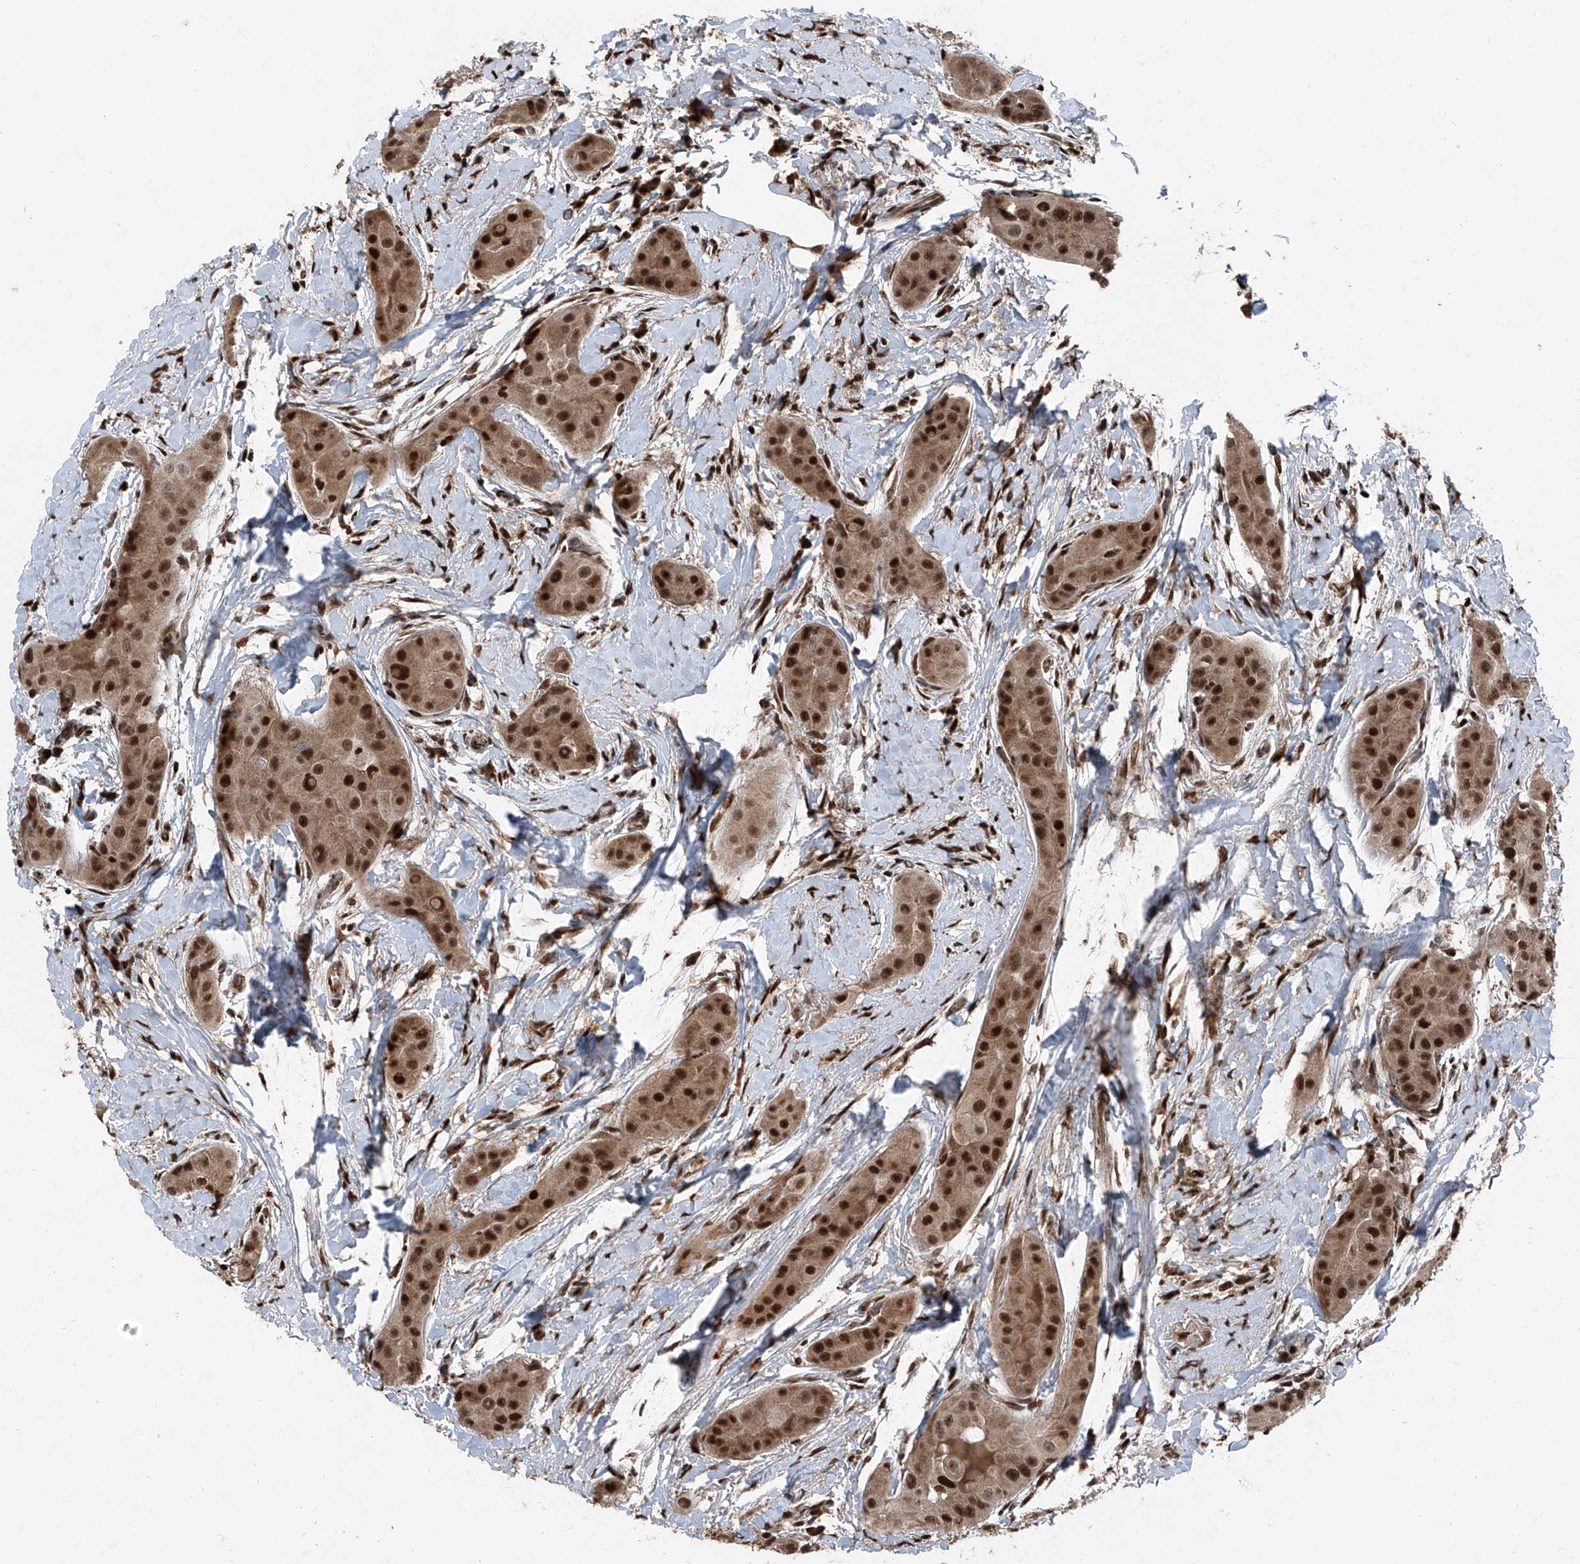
{"staining": {"intensity": "strong", "quantity": ">75%", "location": "cytoplasmic/membranous,nuclear"}, "tissue": "thyroid cancer", "cell_type": "Tumor cells", "image_type": "cancer", "snomed": [{"axis": "morphology", "description": "Papillary adenocarcinoma, NOS"}, {"axis": "topography", "description": "Thyroid gland"}], "caption": "A micrograph showing strong cytoplasmic/membranous and nuclear expression in approximately >75% of tumor cells in thyroid cancer (papillary adenocarcinoma), as visualized by brown immunohistochemical staining.", "gene": "FKBP5", "patient": {"sex": "male", "age": 33}}